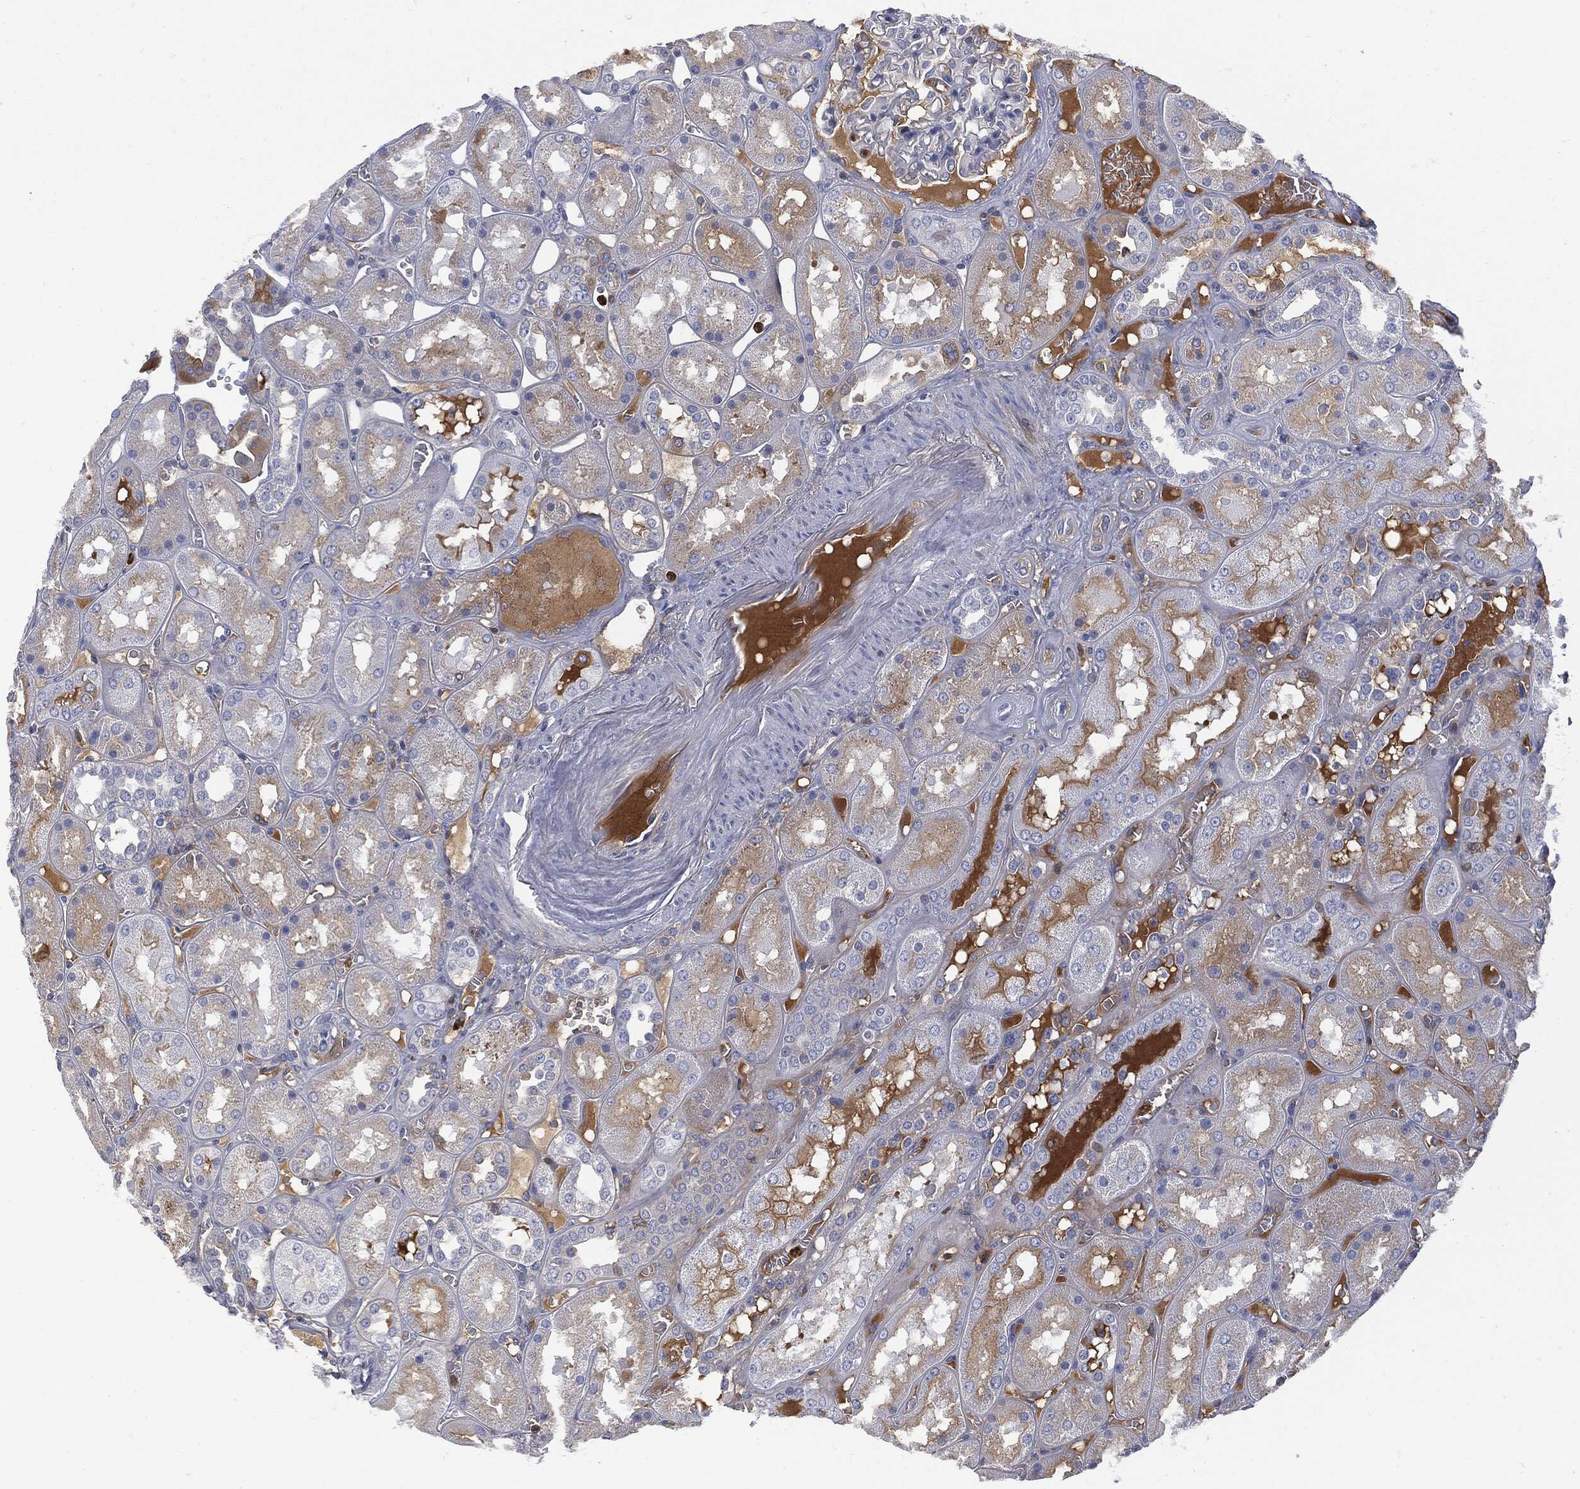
{"staining": {"intensity": "negative", "quantity": "none", "location": "none"}, "tissue": "kidney", "cell_type": "Cells in glomeruli", "image_type": "normal", "snomed": [{"axis": "morphology", "description": "Normal tissue, NOS"}, {"axis": "topography", "description": "Kidney"}], "caption": "A micrograph of kidney stained for a protein shows no brown staining in cells in glomeruli. (DAB IHC visualized using brightfield microscopy, high magnification).", "gene": "BTK", "patient": {"sex": "male", "age": 73}}